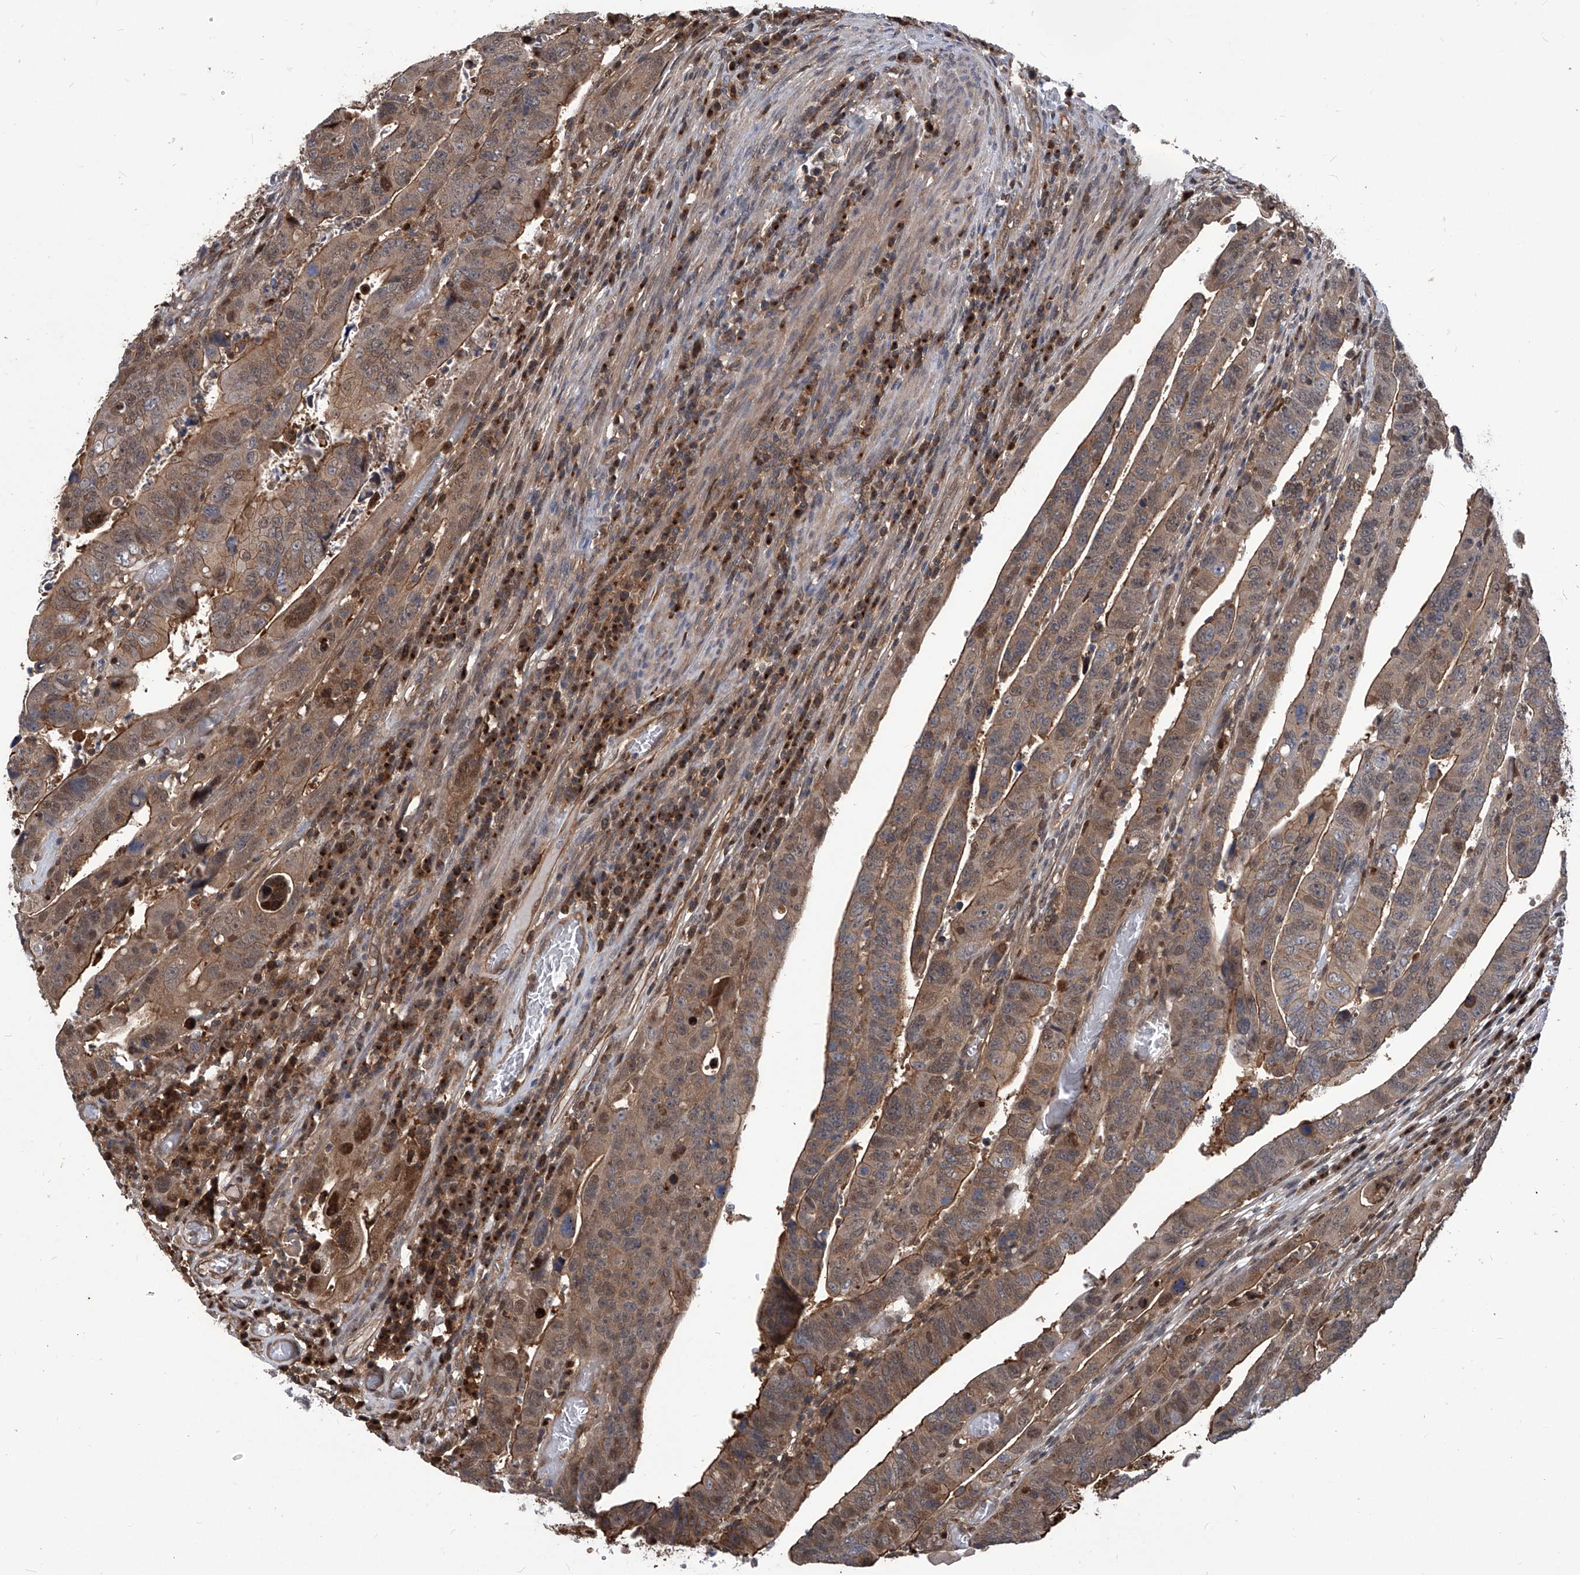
{"staining": {"intensity": "moderate", "quantity": ">75%", "location": "cytoplasmic/membranous"}, "tissue": "colorectal cancer", "cell_type": "Tumor cells", "image_type": "cancer", "snomed": [{"axis": "morphology", "description": "Normal tissue, NOS"}, {"axis": "morphology", "description": "Adenocarcinoma, NOS"}, {"axis": "topography", "description": "Rectum"}], "caption": "Colorectal cancer was stained to show a protein in brown. There is medium levels of moderate cytoplasmic/membranous staining in approximately >75% of tumor cells. Nuclei are stained in blue.", "gene": "PSMB1", "patient": {"sex": "female", "age": 65}}